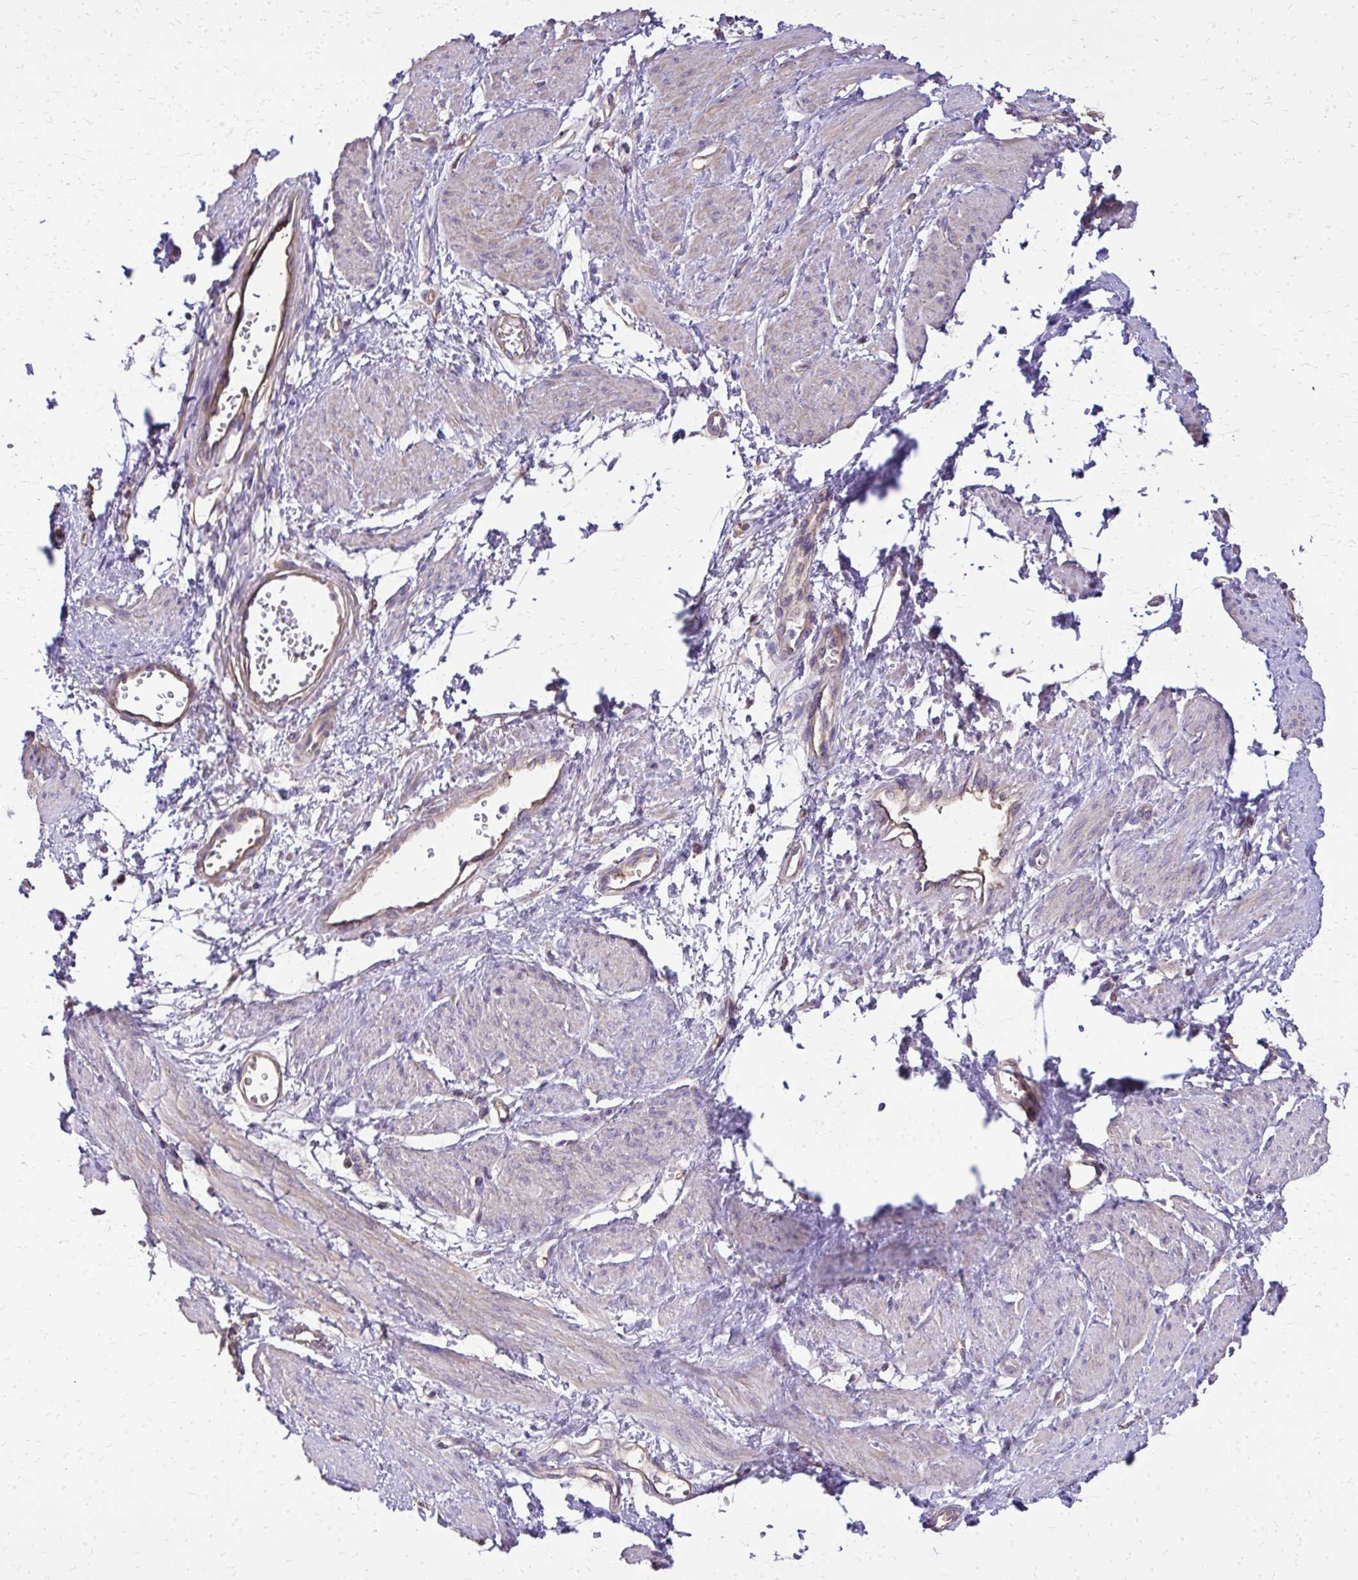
{"staining": {"intensity": "weak", "quantity": "<25%", "location": "cytoplasmic/membranous"}, "tissue": "smooth muscle", "cell_type": "Smooth muscle cells", "image_type": "normal", "snomed": [{"axis": "morphology", "description": "Normal tissue, NOS"}, {"axis": "topography", "description": "Smooth muscle"}, {"axis": "topography", "description": "Uterus"}], "caption": "Smooth muscle stained for a protein using immunohistochemistry (IHC) displays no positivity smooth muscle cells.", "gene": "RUNDC3B", "patient": {"sex": "female", "age": 39}}